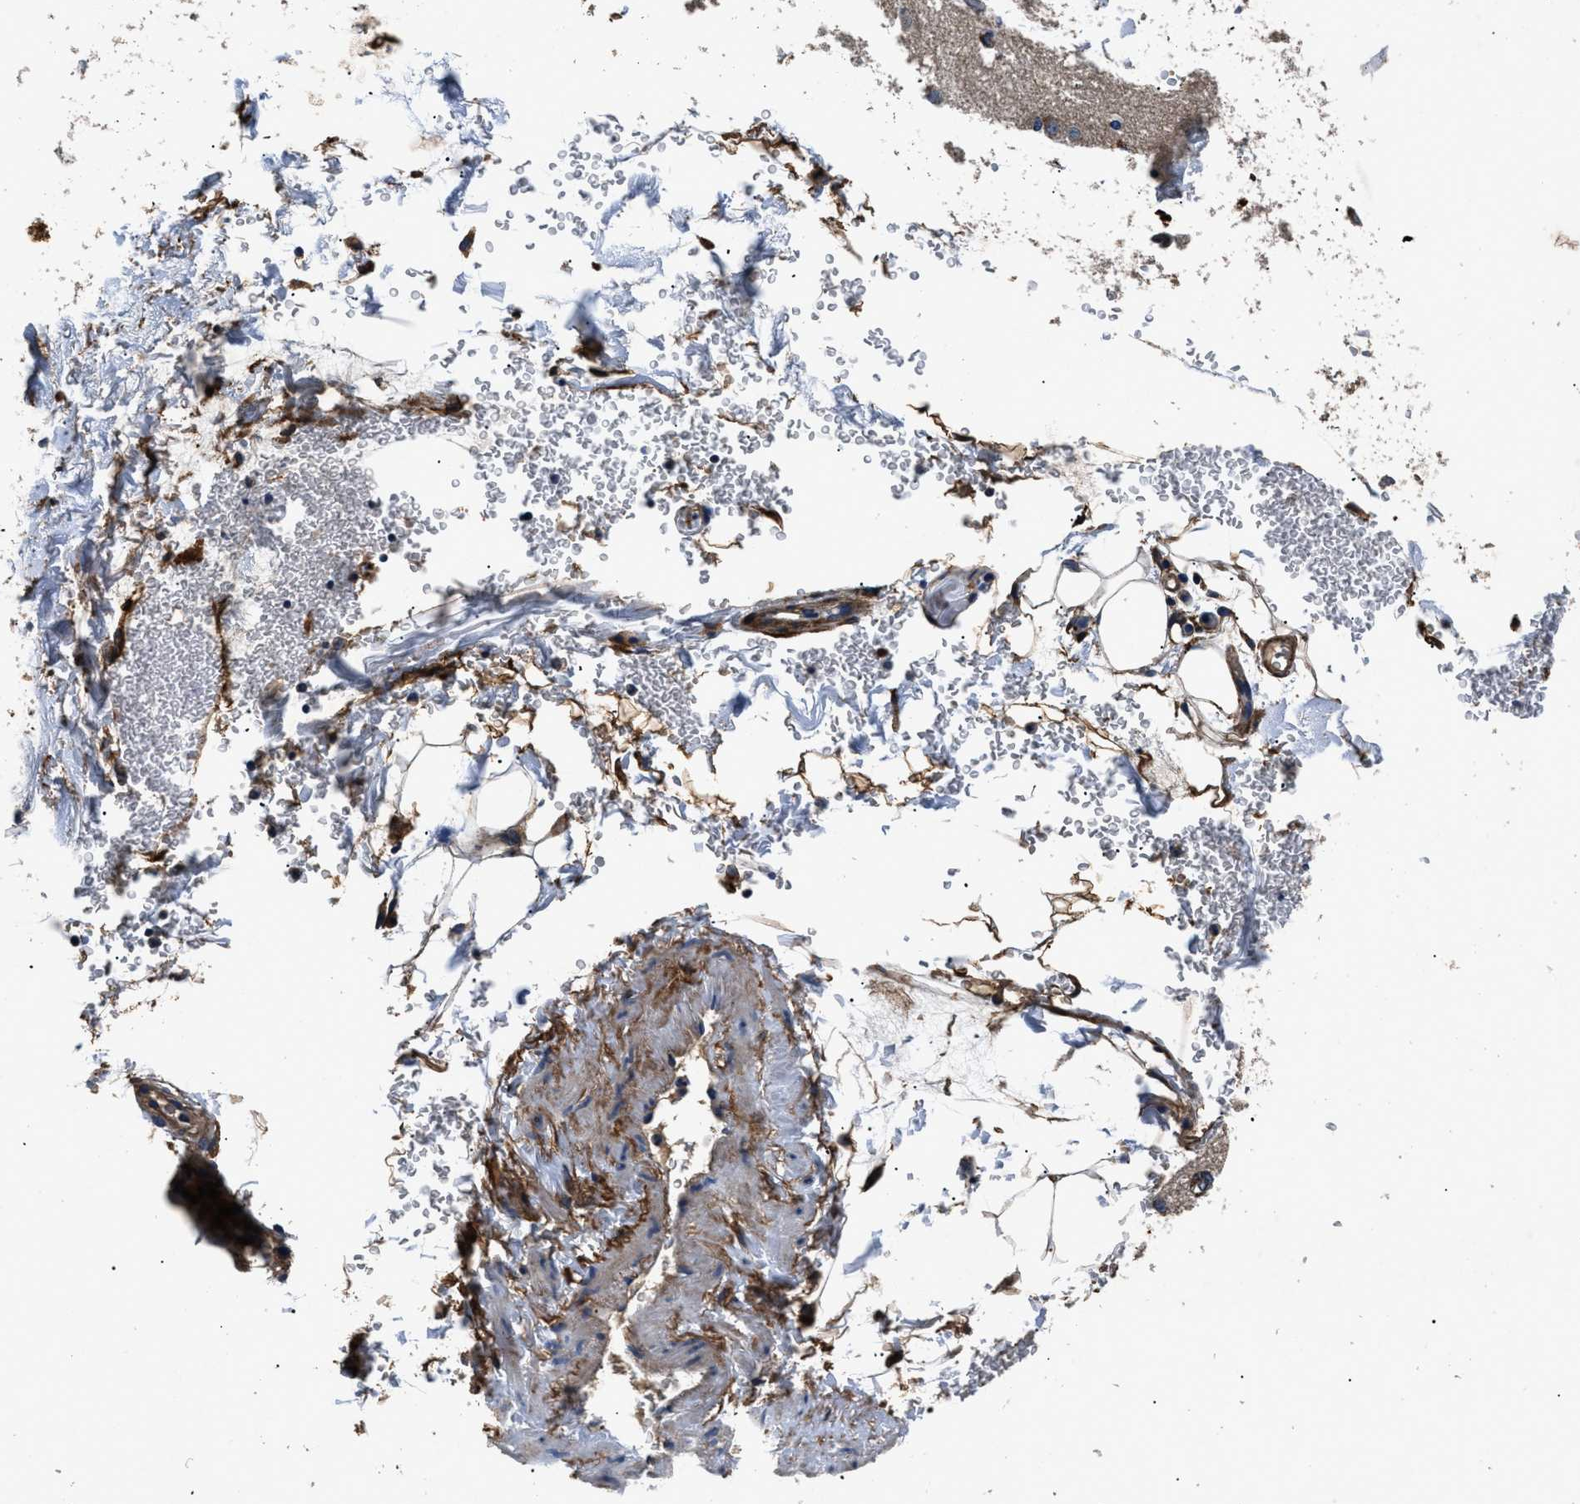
{"staining": {"intensity": "moderate", "quantity": ">75%", "location": "cytoplasmic/membranous"}, "tissue": "adipose tissue", "cell_type": "Adipocytes", "image_type": "normal", "snomed": [{"axis": "morphology", "description": "Normal tissue, NOS"}, {"axis": "topography", "description": "Cartilage tissue"}, {"axis": "topography", "description": "Bronchus"}], "caption": "DAB immunohistochemical staining of benign human adipose tissue exhibits moderate cytoplasmic/membranous protein staining in about >75% of adipocytes. (Brightfield microscopy of DAB IHC at high magnification).", "gene": "CD276", "patient": {"sex": "female", "age": 73}}